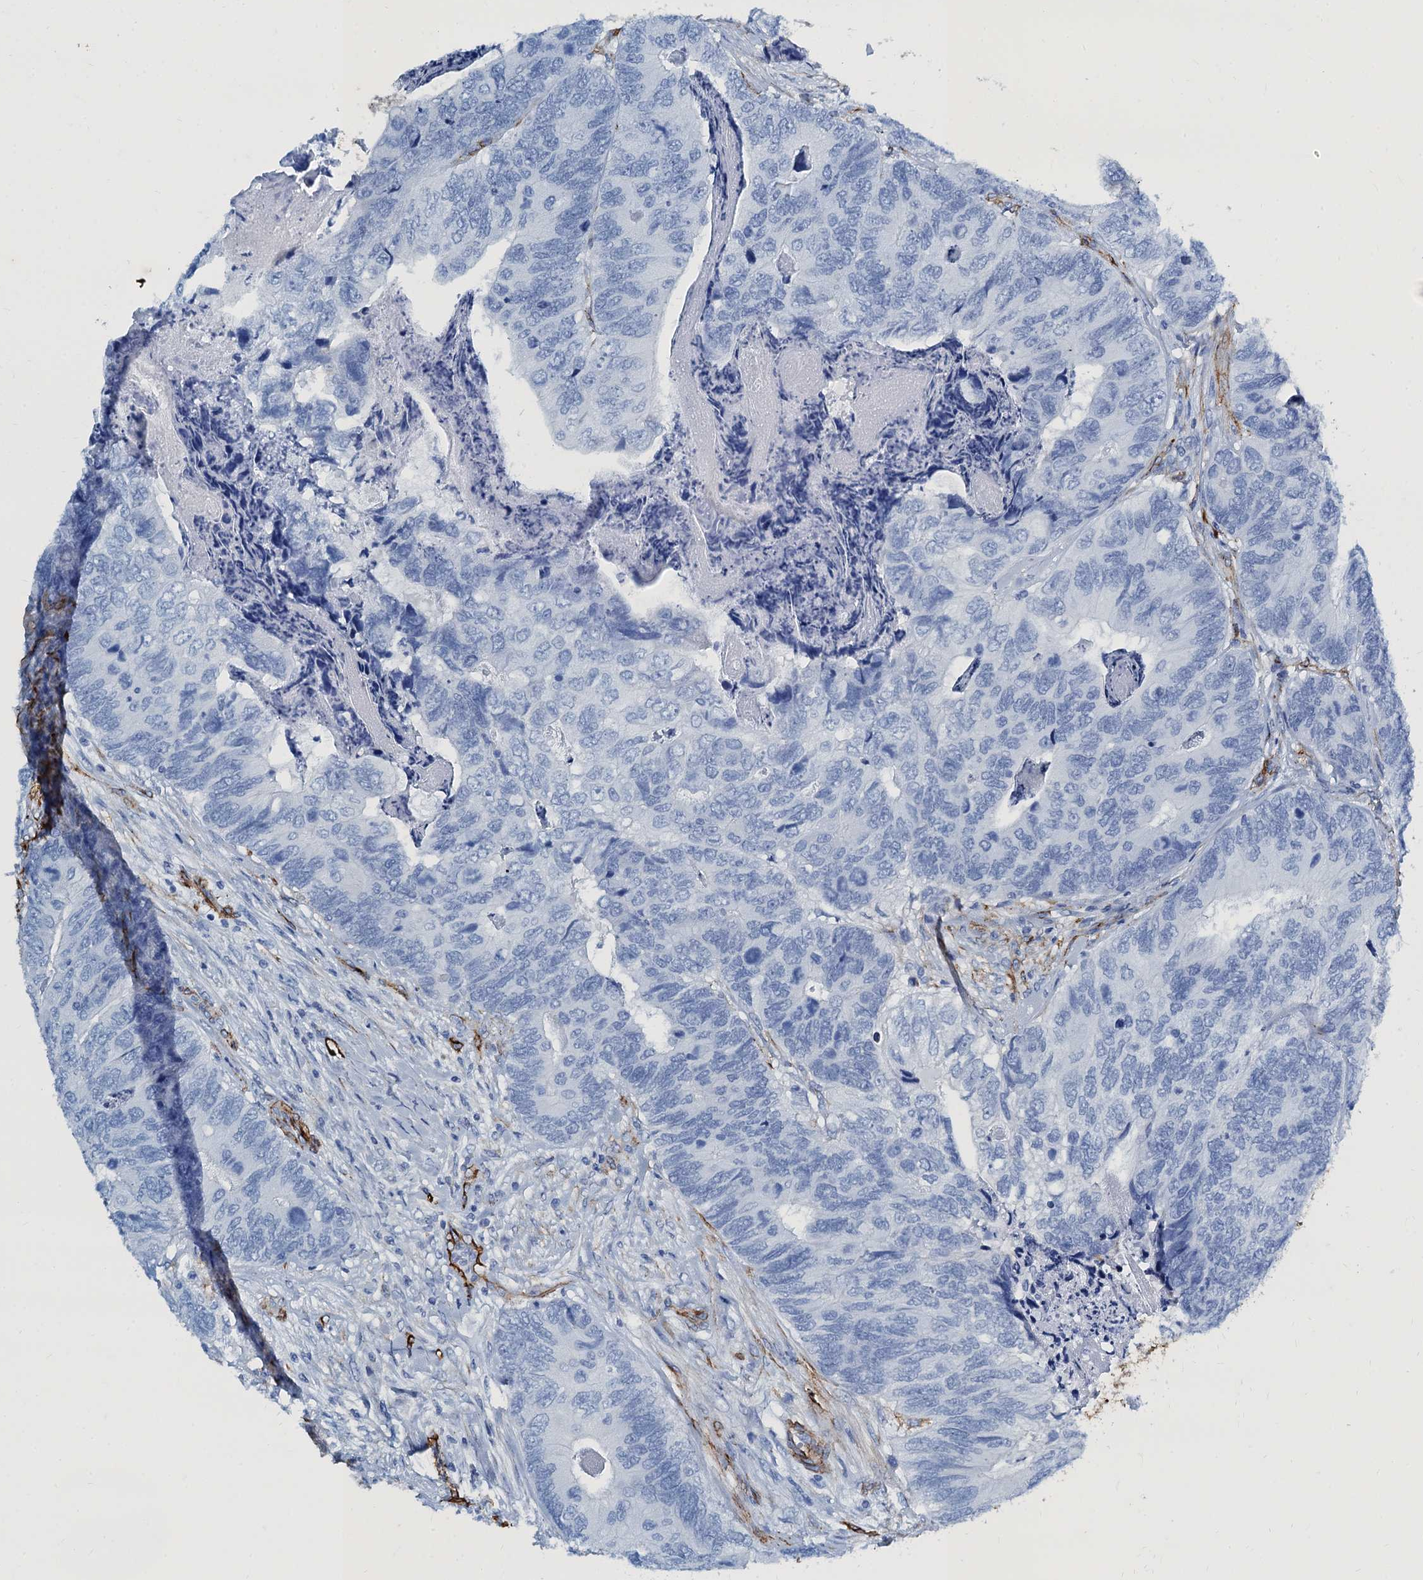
{"staining": {"intensity": "negative", "quantity": "none", "location": "none"}, "tissue": "colorectal cancer", "cell_type": "Tumor cells", "image_type": "cancer", "snomed": [{"axis": "morphology", "description": "Adenocarcinoma, NOS"}, {"axis": "topography", "description": "Colon"}], "caption": "The micrograph reveals no significant staining in tumor cells of colorectal adenocarcinoma. The staining is performed using DAB (3,3'-diaminobenzidine) brown chromogen with nuclei counter-stained in using hematoxylin.", "gene": "CAVIN2", "patient": {"sex": "female", "age": 67}}